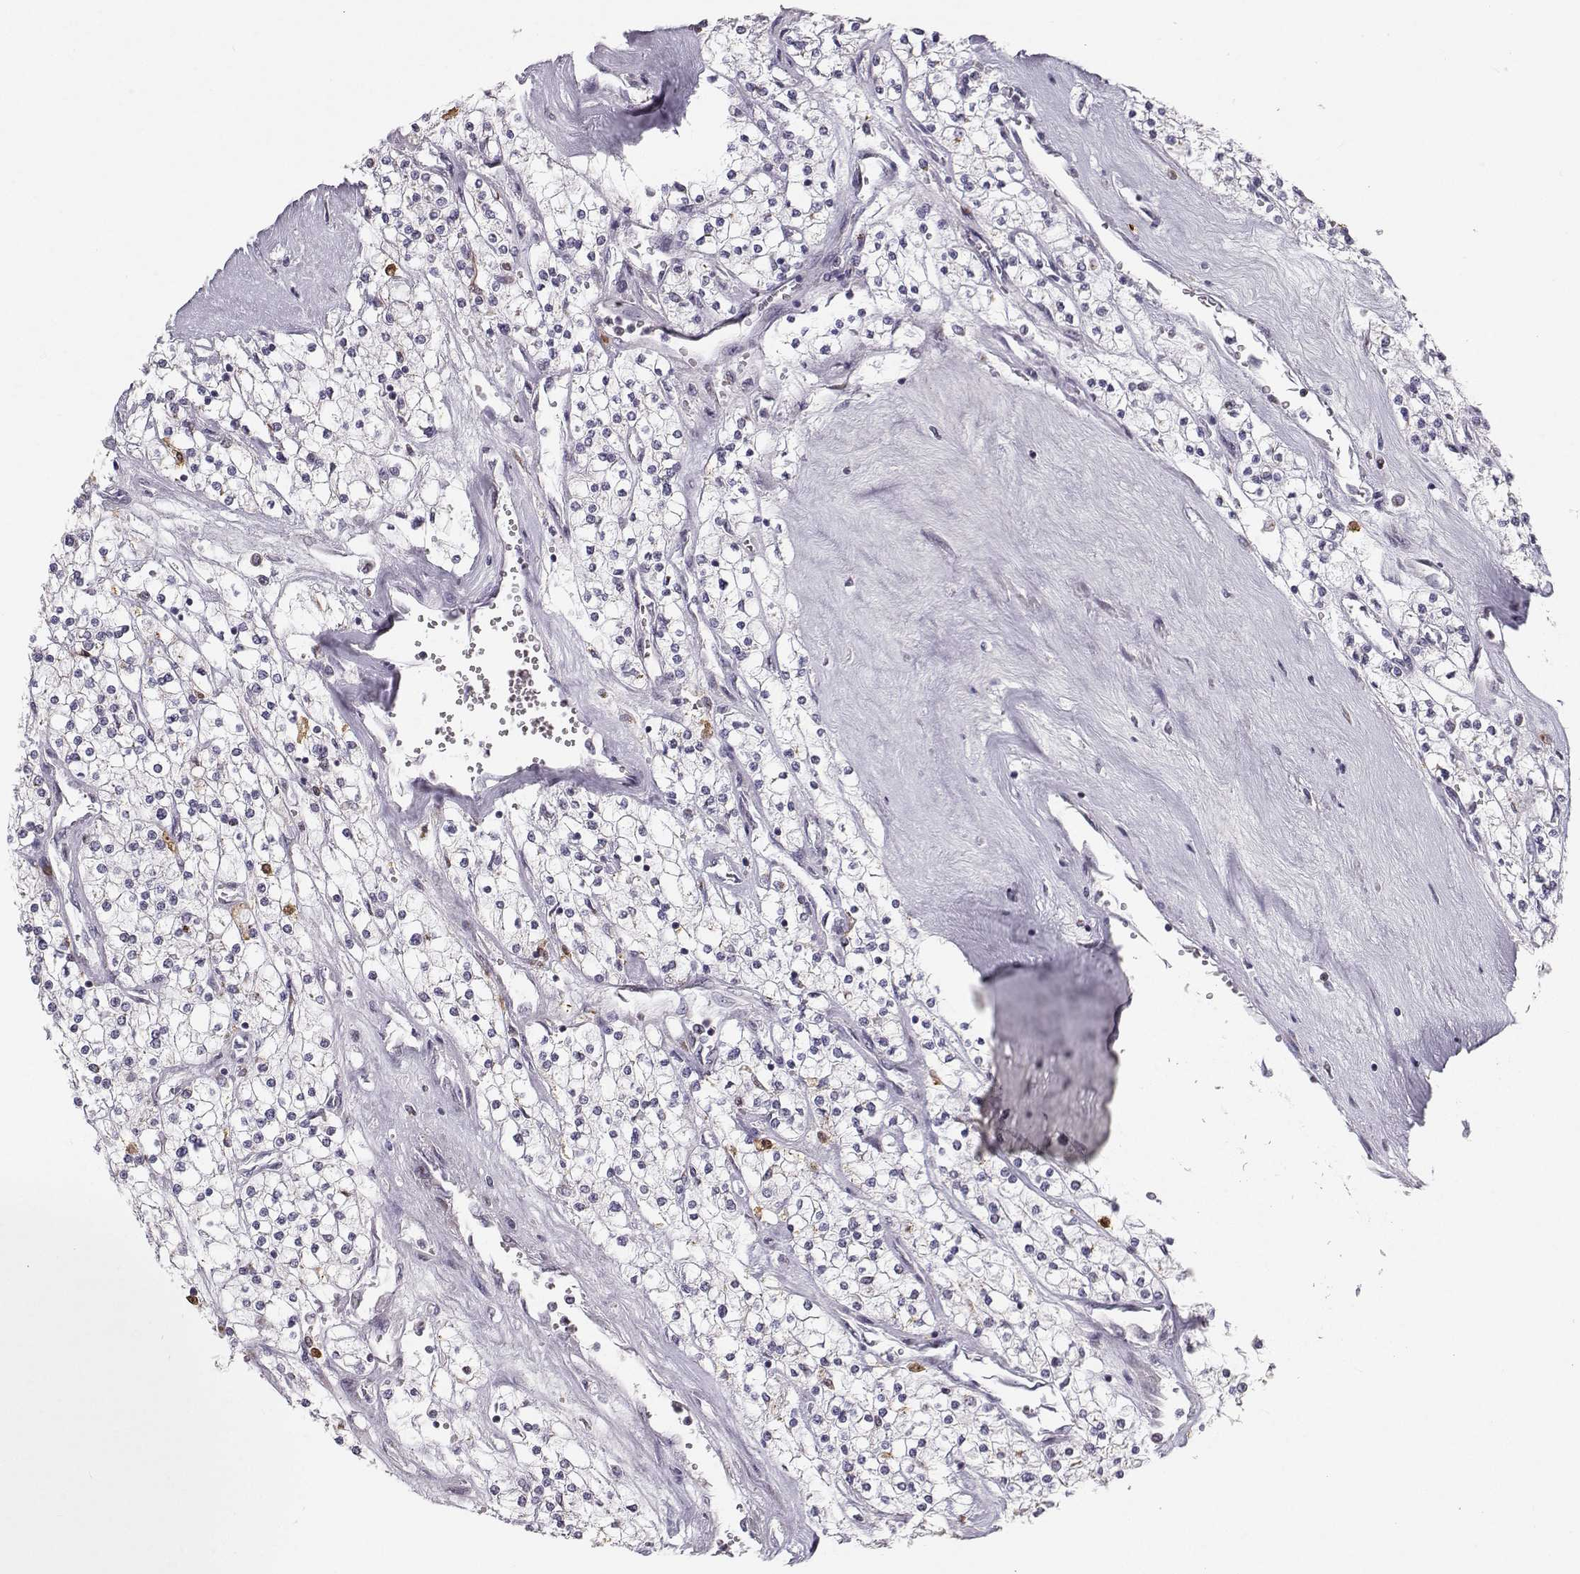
{"staining": {"intensity": "negative", "quantity": "none", "location": "none"}, "tissue": "renal cancer", "cell_type": "Tumor cells", "image_type": "cancer", "snomed": [{"axis": "morphology", "description": "Adenocarcinoma, NOS"}, {"axis": "topography", "description": "Kidney"}], "caption": "An immunohistochemistry (IHC) image of renal cancer is shown. There is no staining in tumor cells of renal cancer.", "gene": "HTR7", "patient": {"sex": "male", "age": 80}}